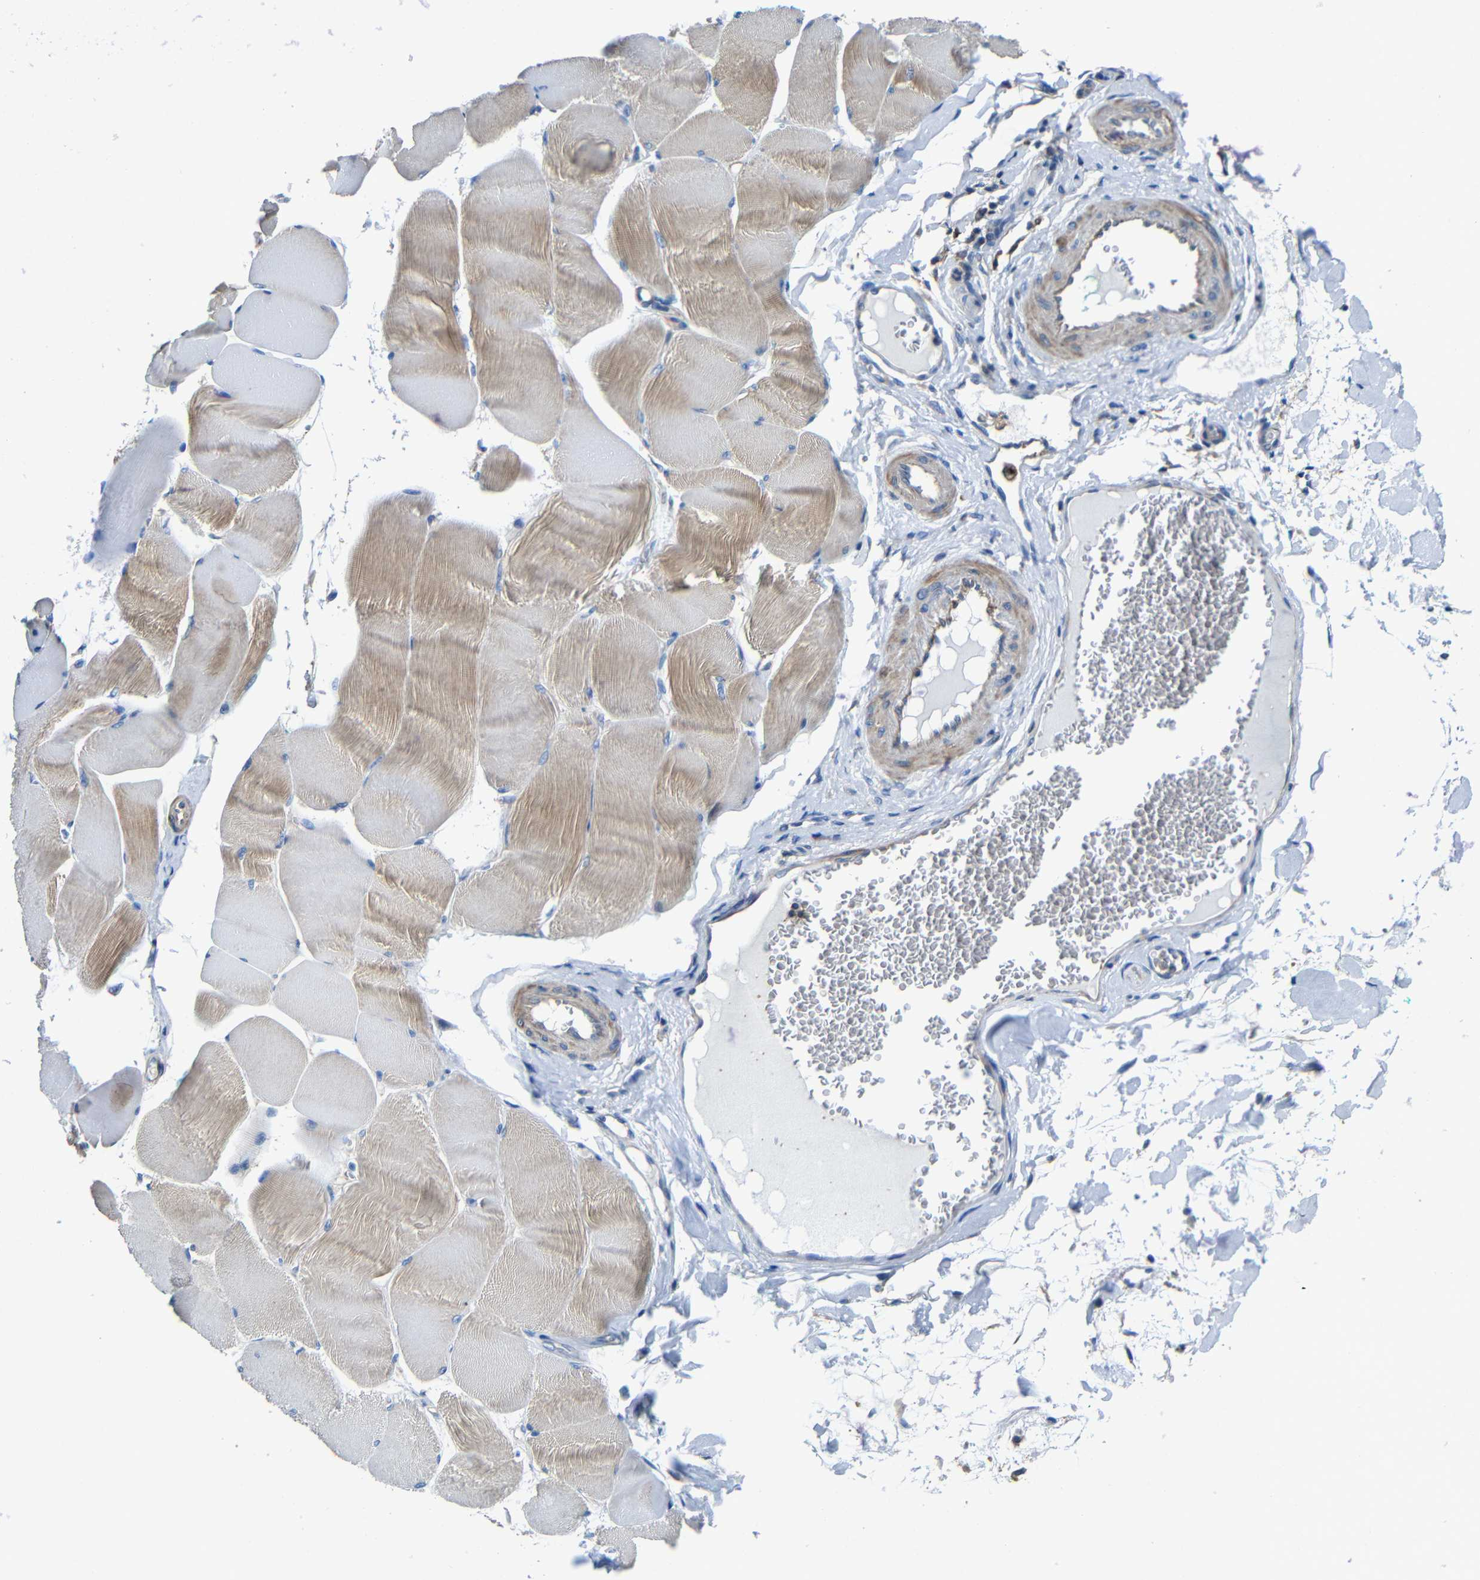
{"staining": {"intensity": "moderate", "quantity": ">75%", "location": "cytoplasmic/membranous"}, "tissue": "skeletal muscle", "cell_type": "Myocytes", "image_type": "normal", "snomed": [{"axis": "morphology", "description": "Normal tissue, NOS"}, {"axis": "morphology", "description": "Squamous cell carcinoma, NOS"}, {"axis": "topography", "description": "Skeletal muscle"}], "caption": "Immunohistochemistry (IHC) (DAB) staining of unremarkable skeletal muscle exhibits moderate cytoplasmic/membranous protein expression in about >75% of myocytes. (DAB = brown stain, brightfield microscopy at high magnification).", "gene": "GDI1", "patient": {"sex": "male", "age": 51}}